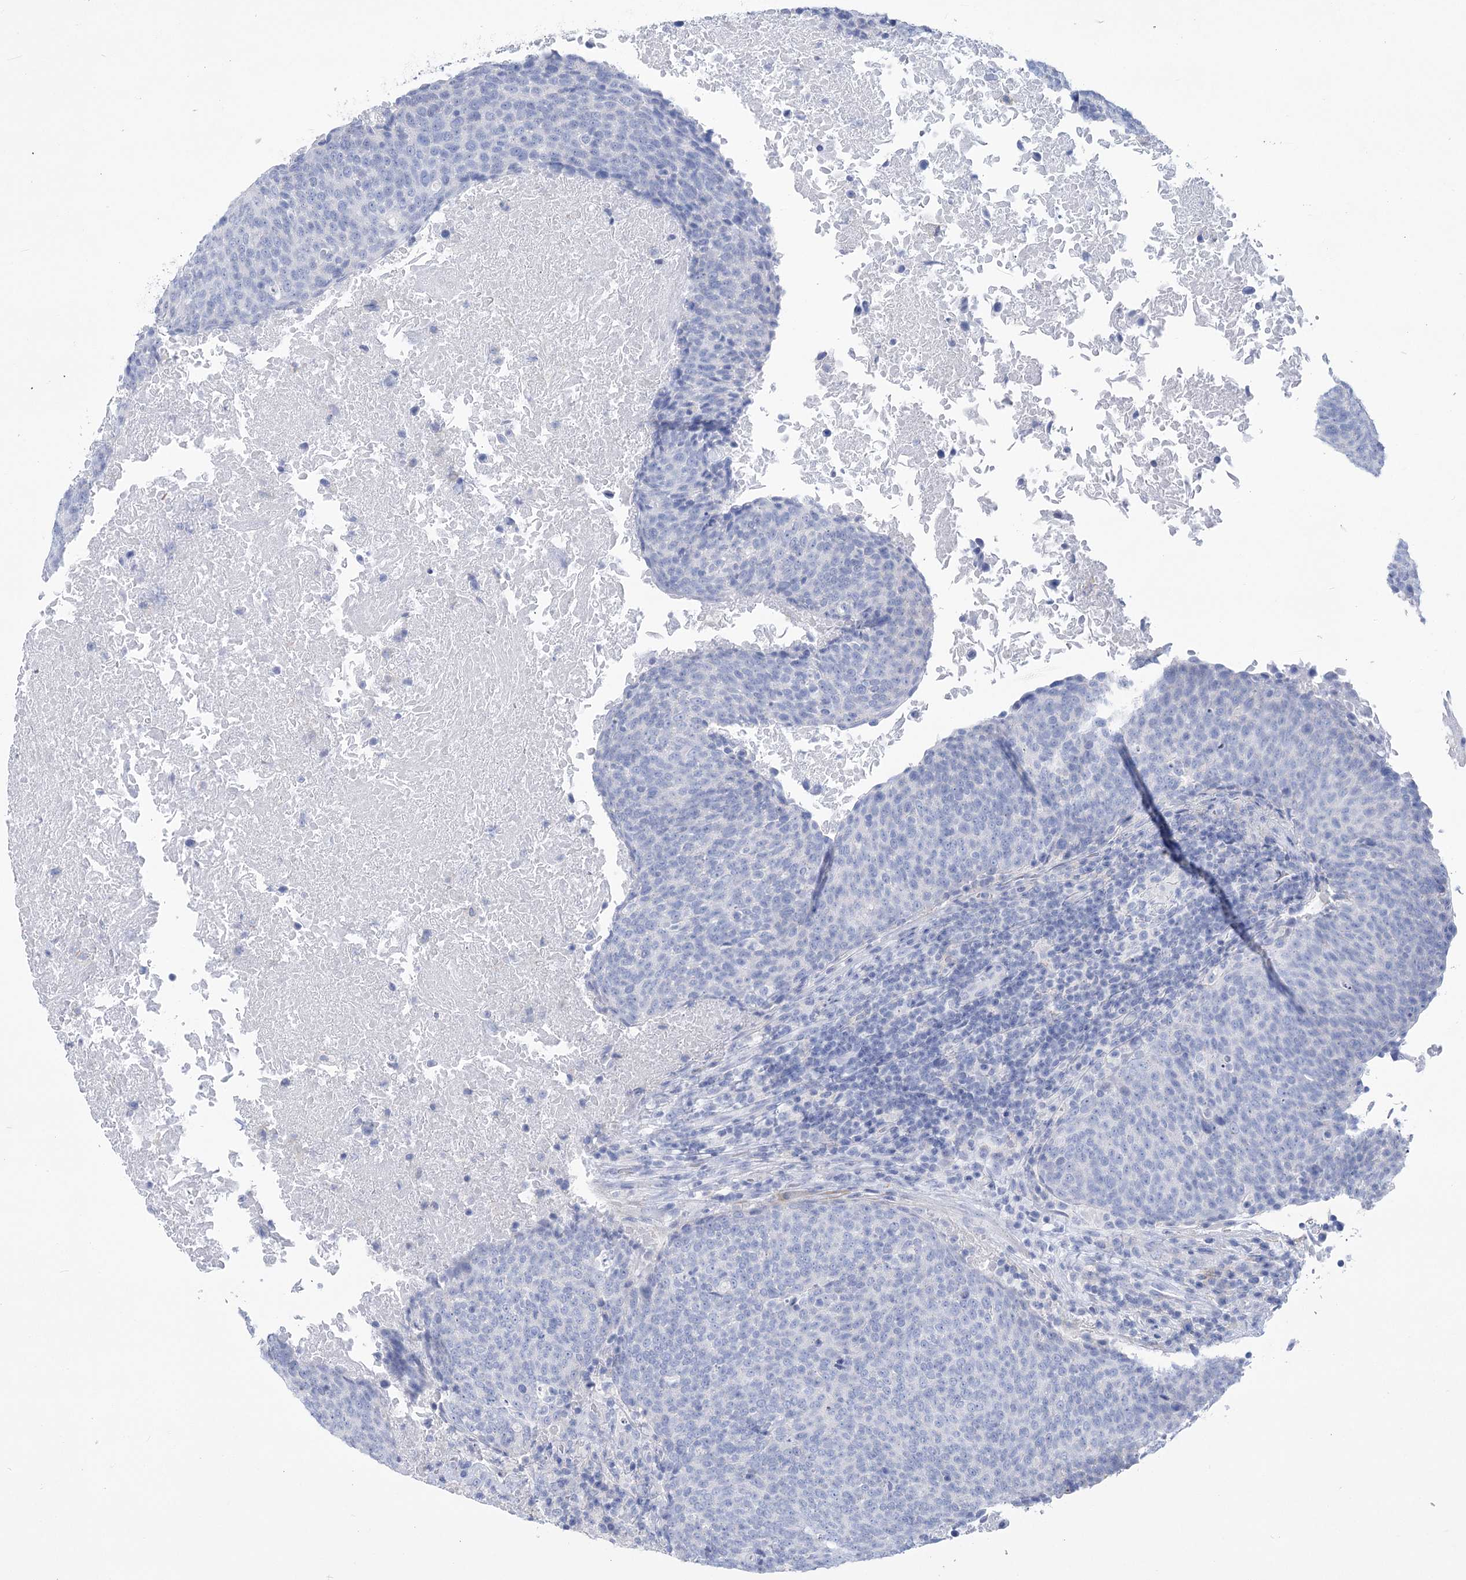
{"staining": {"intensity": "negative", "quantity": "none", "location": "none"}, "tissue": "head and neck cancer", "cell_type": "Tumor cells", "image_type": "cancer", "snomed": [{"axis": "morphology", "description": "Squamous cell carcinoma, NOS"}, {"axis": "morphology", "description": "Squamous cell carcinoma, metastatic, NOS"}, {"axis": "topography", "description": "Lymph node"}, {"axis": "topography", "description": "Head-Neck"}], "caption": "Protein analysis of head and neck cancer demonstrates no significant positivity in tumor cells. The staining is performed using DAB brown chromogen with nuclei counter-stained in using hematoxylin.", "gene": "PCDHA1", "patient": {"sex": "male", "age": 62}}